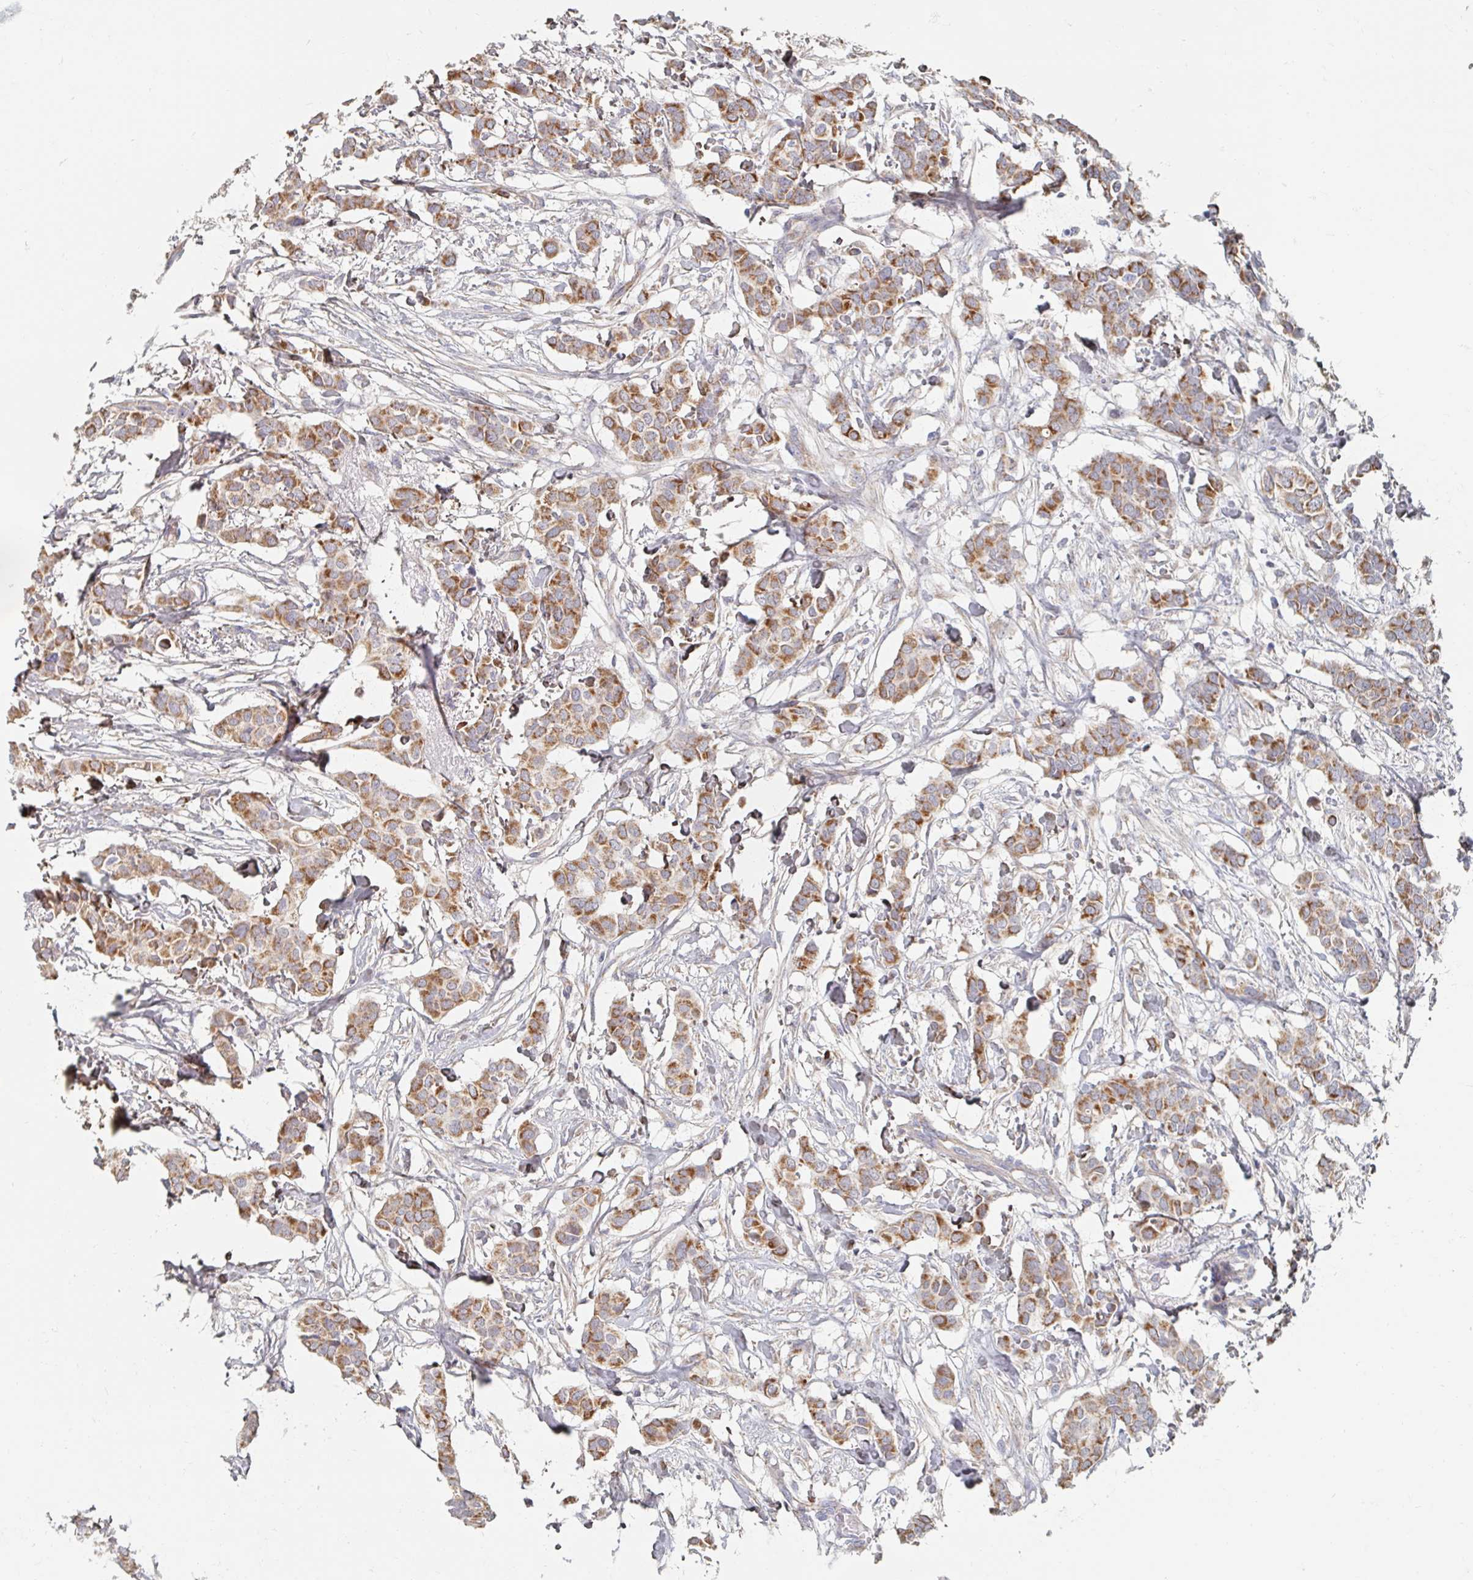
{"staining": {"intensity": "moderate", "quantity": ">75%", "location": "cytoplasmic/membranous"}, "tissue": "breast cancer", "cell_type": "Tumor cells", "image_type": "cancer", "snomed": [{"axis": "morphology", "description": "Duct carcinoma"}, {"axis": "topography", "description": "Breast"}], "caption": "Infiltrating ductal carcinoma (breast) was stained to show a protein in brown. There is medium levels of moderate cytoplasmic/membranous positivity in approximately >75% of tumor cells. (Stains: DAB in brown, nuclei in blue, Microscopy: brightfield microscopy at high magnification).", "gene": "MAVS", "patient": {"sex": "female", "age": 62}}